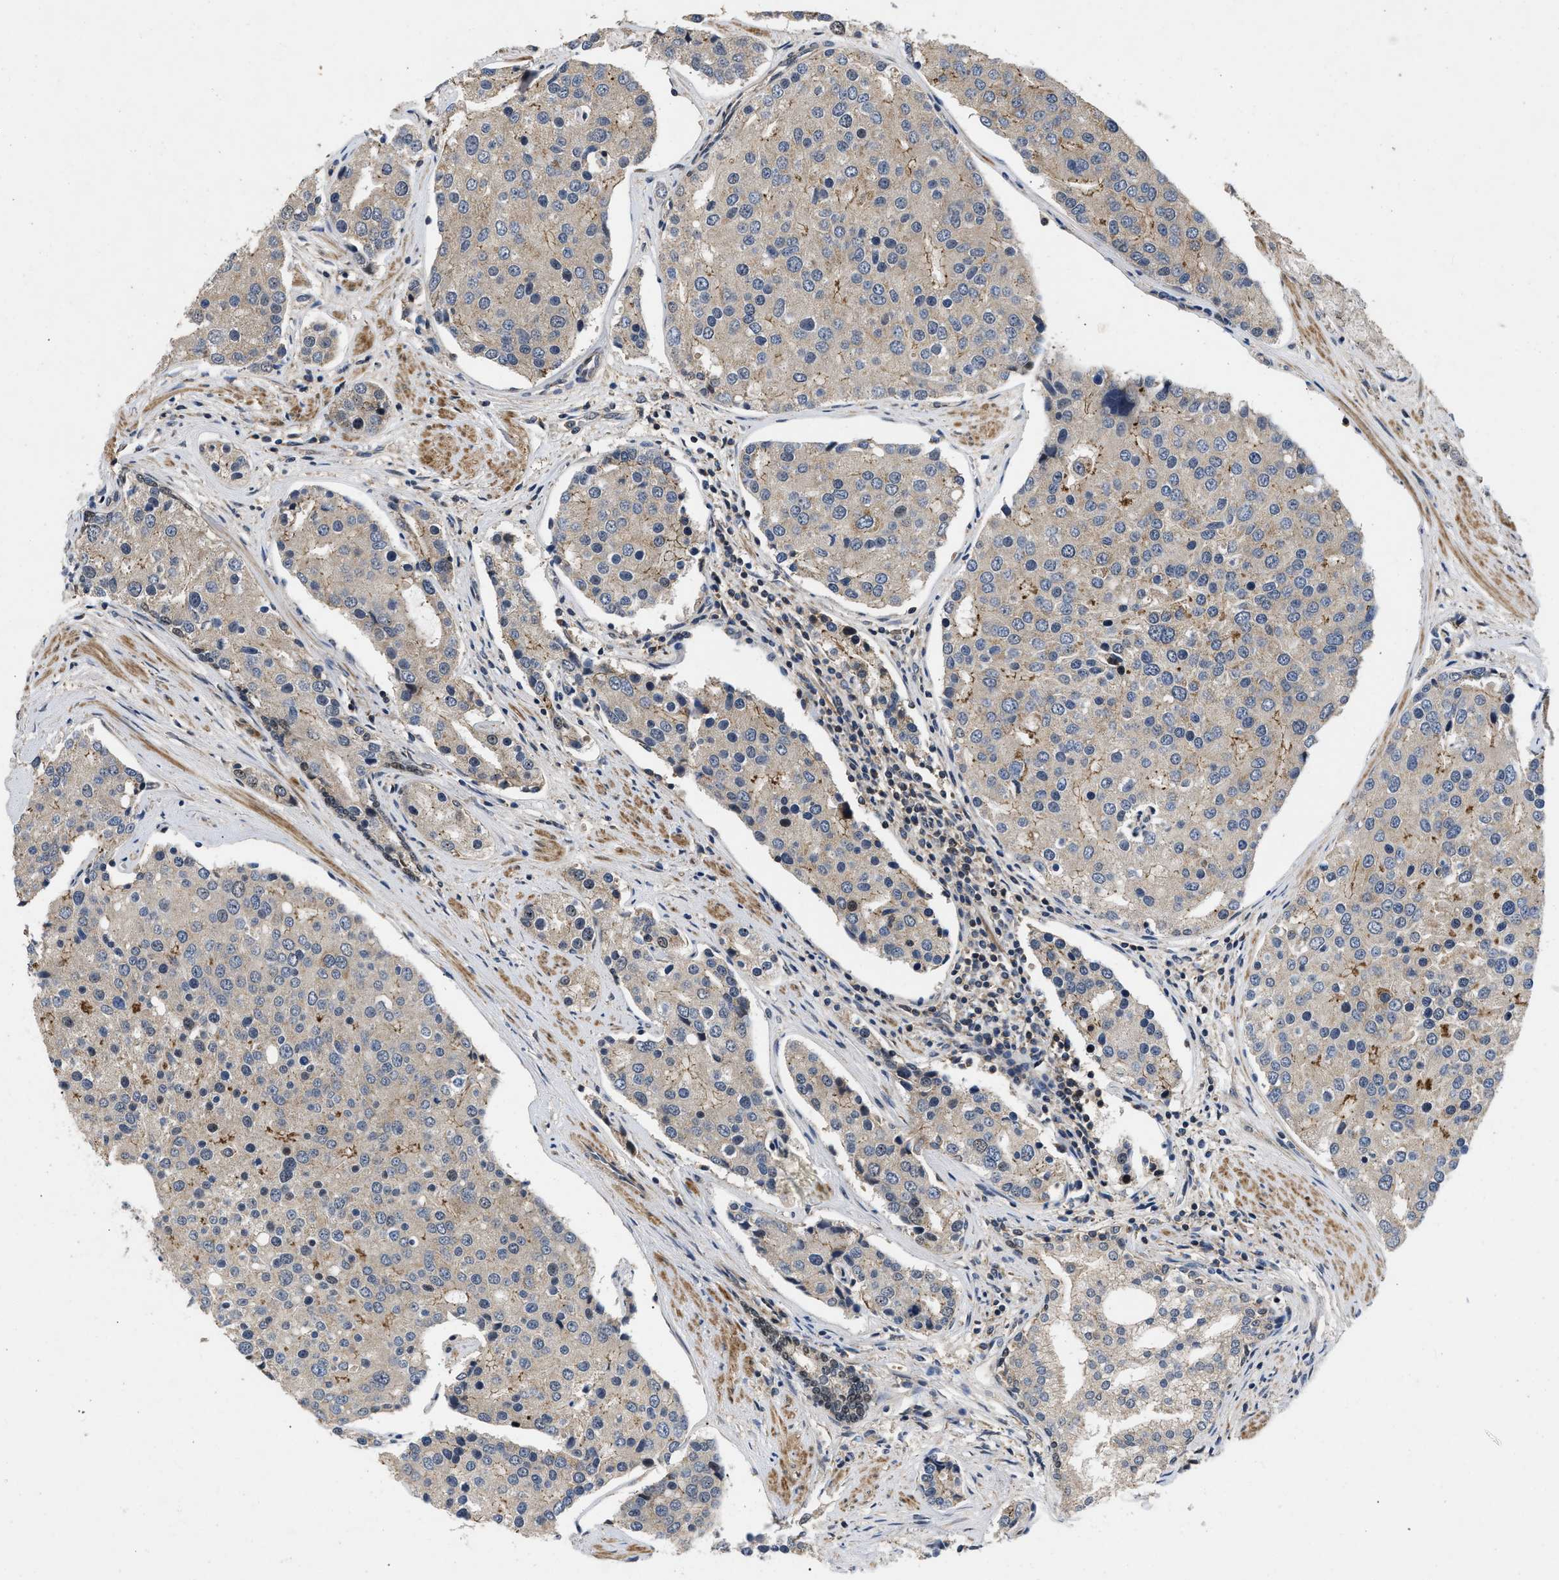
{"staining": {"intensity": "negative", "quantity": "none", "location": "none"}, "tissue": "prostate cancer", "cell_type": "Tumor cells", "image_type": "cancer", "snomed": [{"axis": "morphology", "description": "Adenocarcinoma, High grade"}, {"axis": "topography", "description": "Prostate"}], "caption": "DAB (3,3'-diaminobenzidine) immunohistochemical staining of prostate cancer (adenocarcinoma (high-grade)) shows no significant expression in tumor cells.", "gene": "PRDM14", "patient": {"sex": "male", "age": 50}}